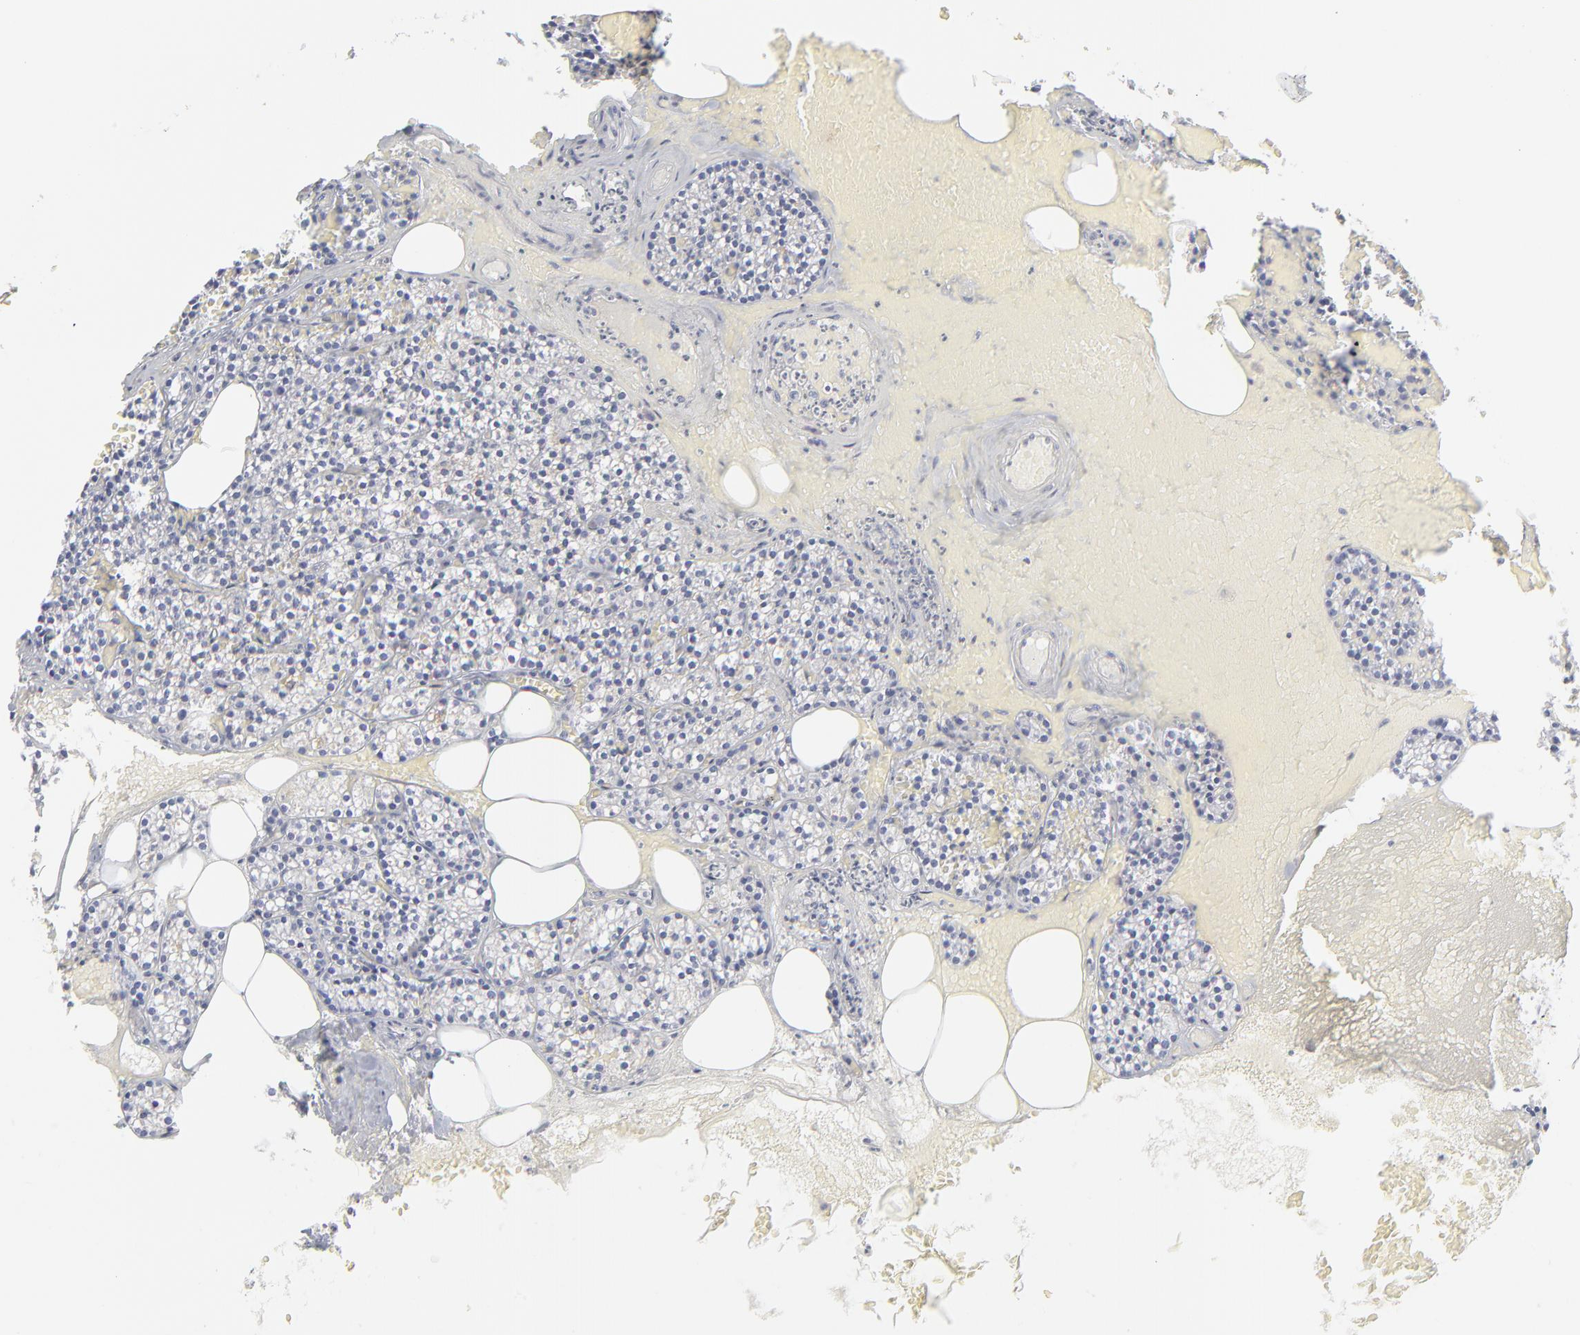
{"staining": {"intensity": "negative", "quantity": "none", "location": "none"}, "tissue": "parathyroid gland", "cell_type": "Glandular cells", "image_type": "normal", "snomed": [{"axis": "morphology", "description": "Normal tissue, NOS"}, {"axis": "topography", "description": "Parathyroid gland"}], "caption": "Immunohistochemistry (IHC) histopathology image of benign parathyroid gland: human parathyroid gland stained with DAB reveals no significant protein staining in glandular cells. The staining is performed using DAB brown chromogen with nuclei counter-stained in using hematoxylin.", "gene": "ACY1", "patient": {"sex": "male", "age": 51}}